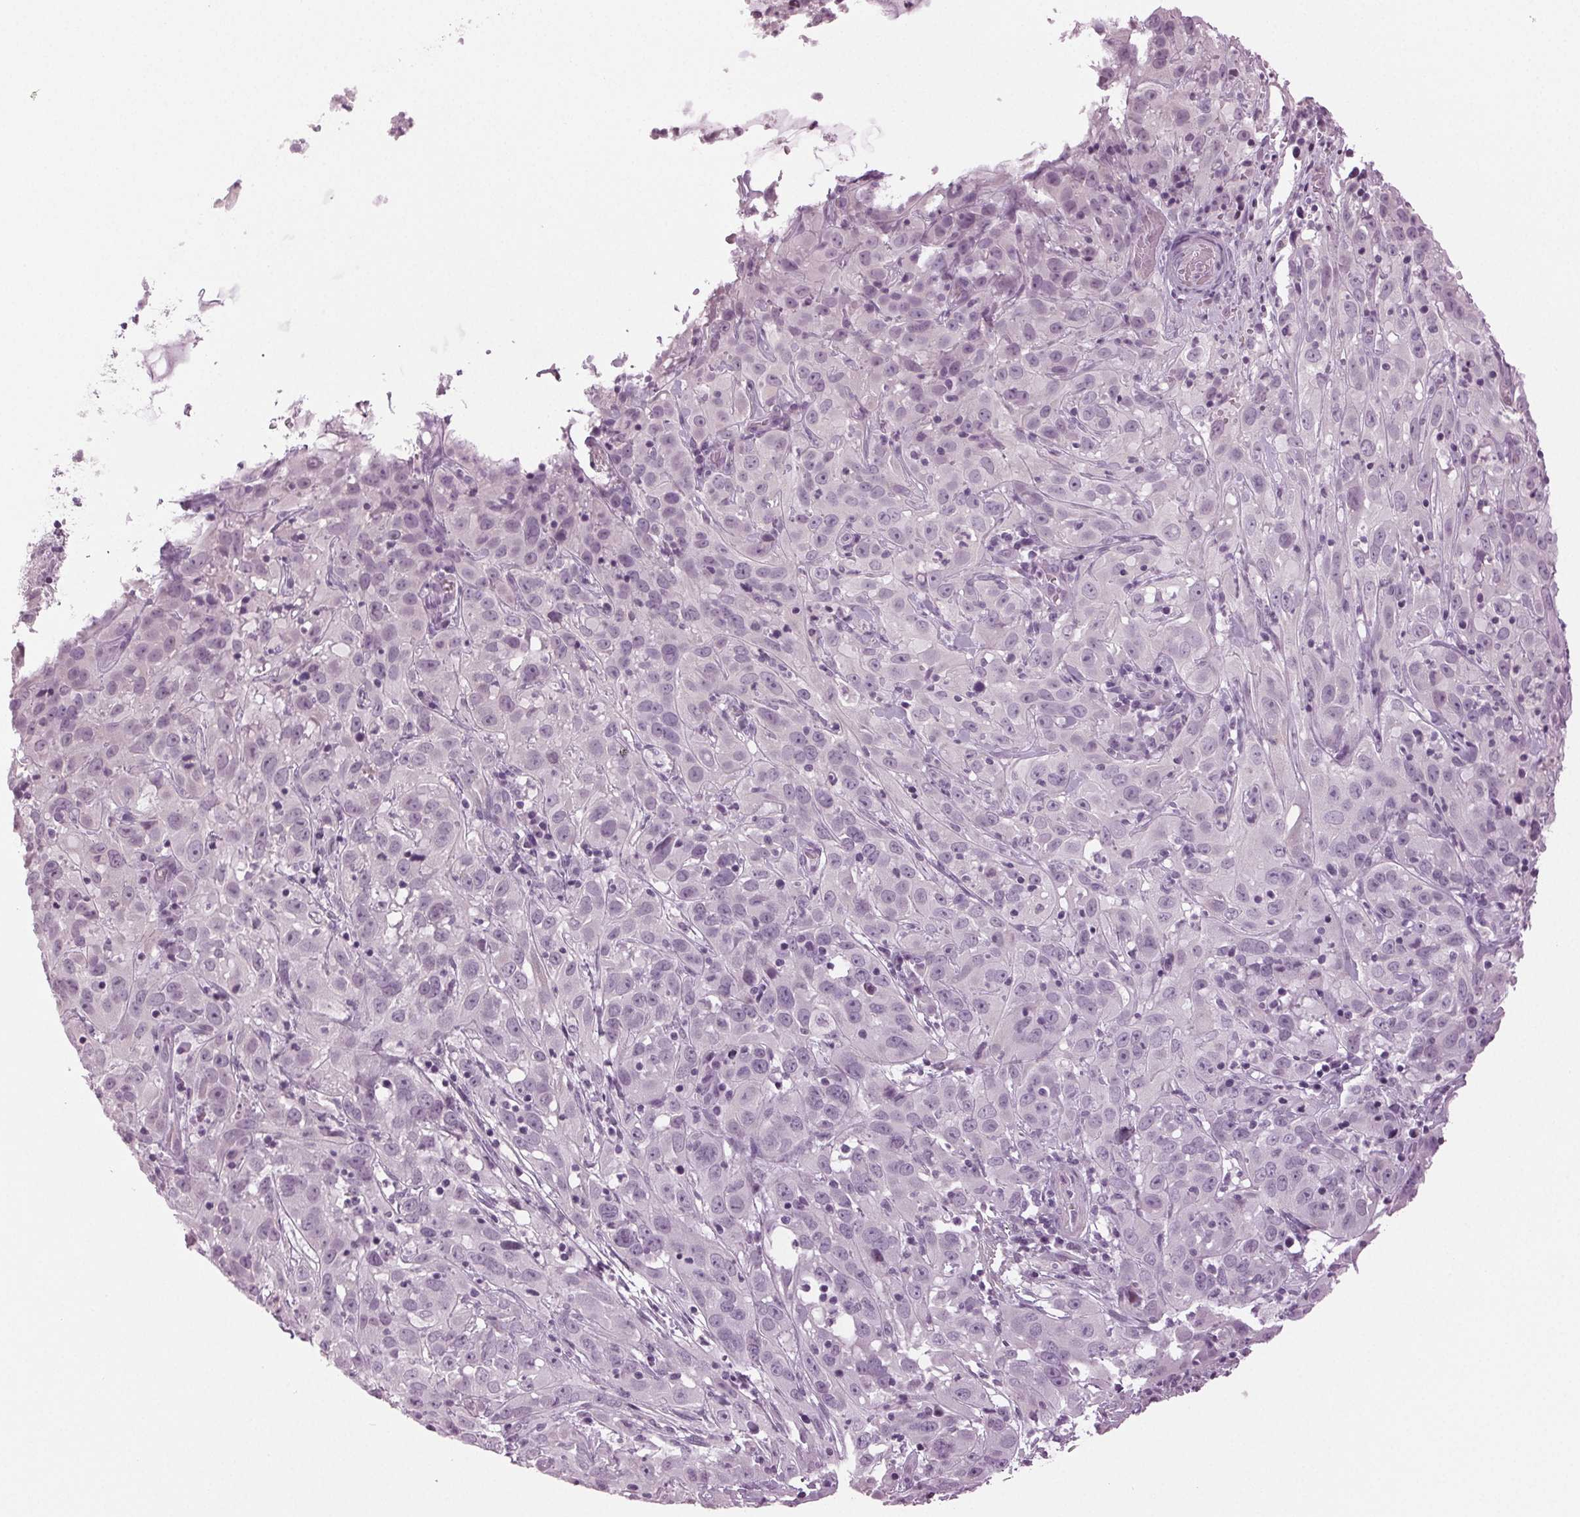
{"staining": {"intensity": "negative", "quantity": "none", "location": "none"}, "tissue": "cervical cancer", "cell_type": "Tumor cells", "image_type": "cancer", "snomed": [{"axis": "morphology", "description": "Squamous cell carcinoma, NOS"}, {"axis": "topography", "description": "Cervix"}], "caption": "There is no significant positivity in tumor cells of cervical cancer.", "gene": "DNAH12", "patient": {"sex": "female", "age": 32}}